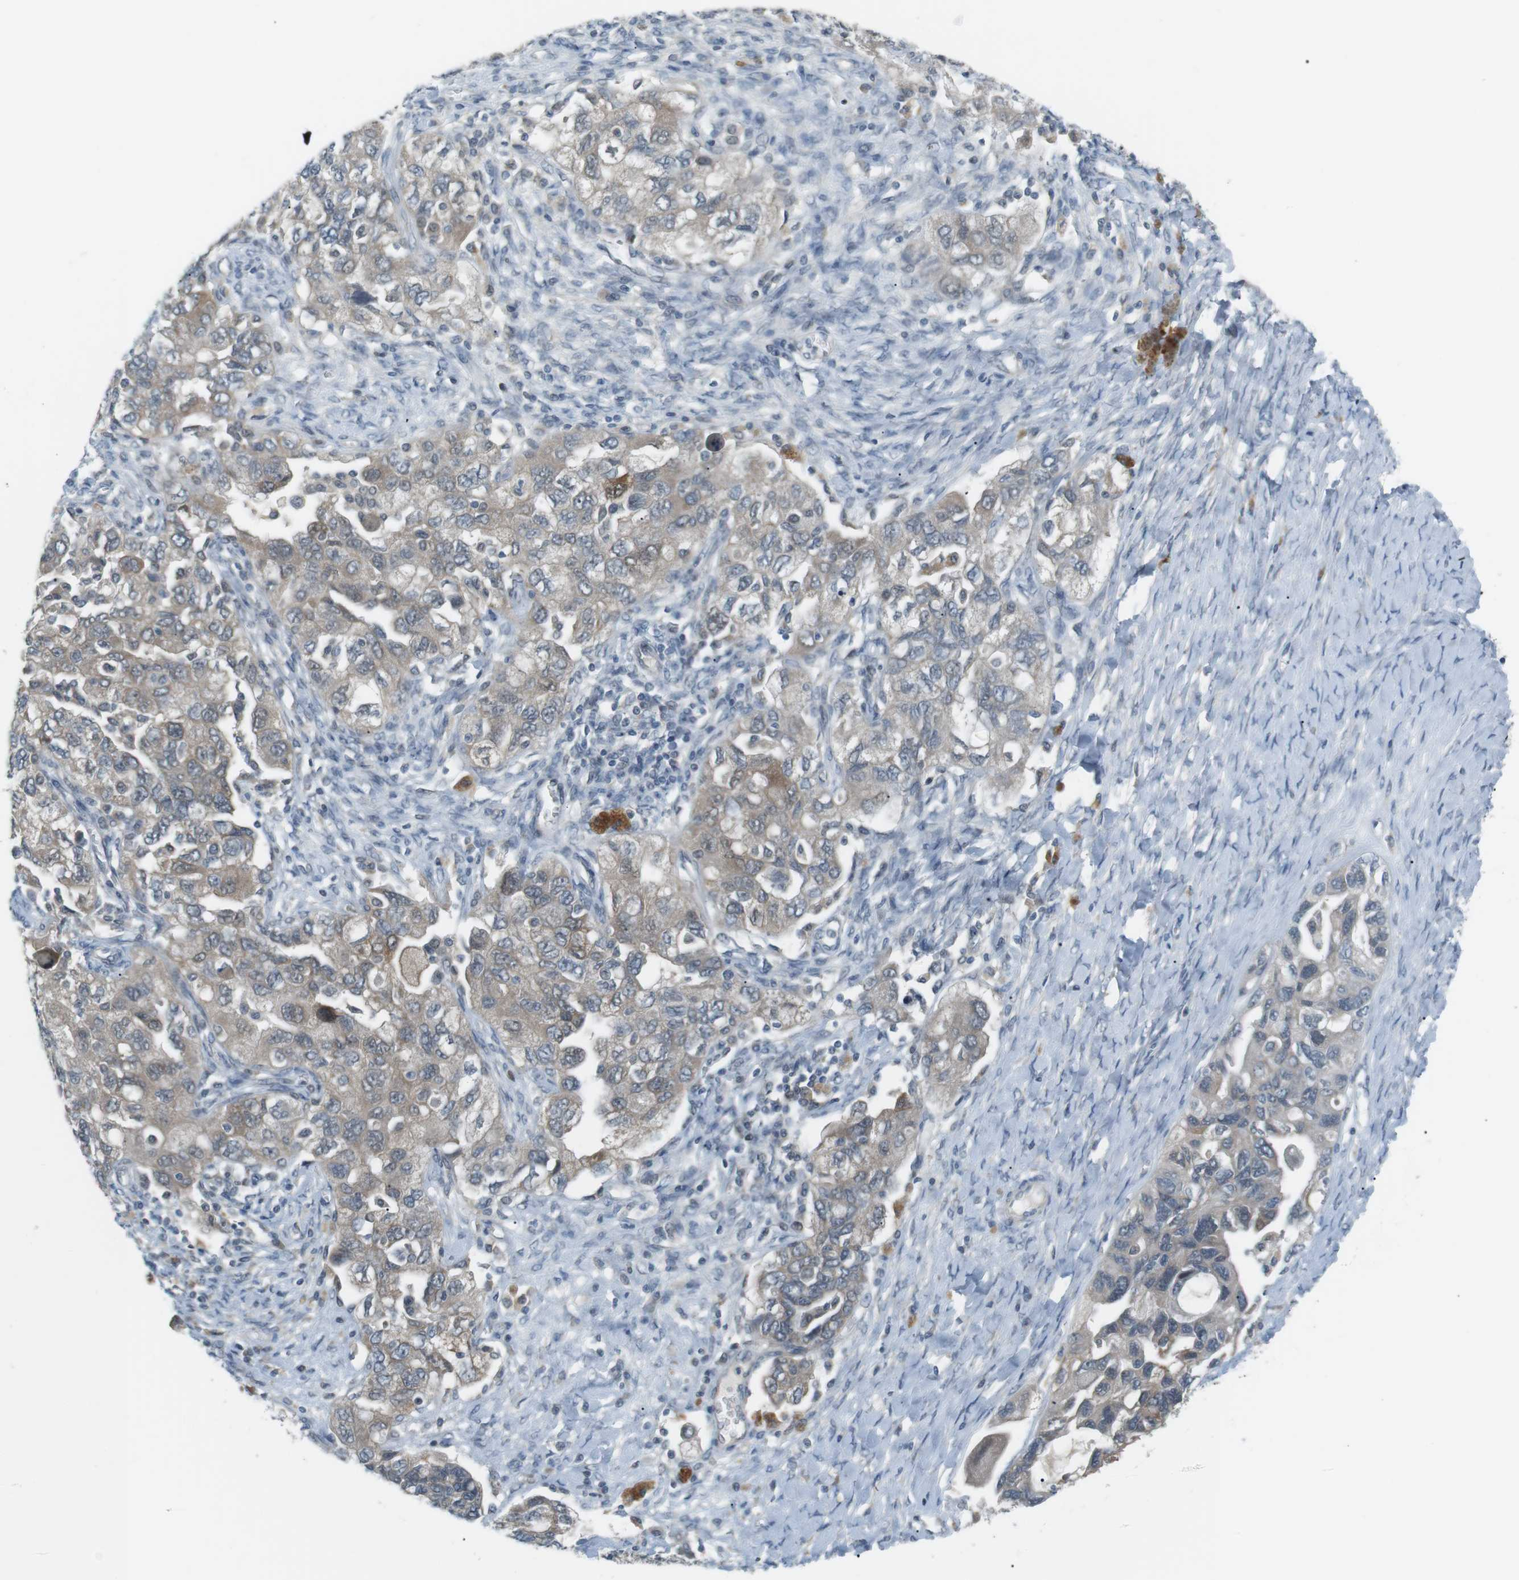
{"staining": {"intensity": "weak", "quantity": "25%-75%", "location": "cytoplasmic/membranous"}, "tissue": "ovarian cancer", "cell_type": "Tumor cells", "image_type": "cancer", "snomed": [{"axis": "morphology", "description": "Carcinoma, NOS"}, {"axis": "morphology", "description": "Cystadenocarcinoma, serous, NOS"}, {"axis": "topography", "description": "Ovary"}], "caption": "Immunohistochemistry (IHC) of ovarian carcinoma demonstrates low levels of weak cytoplasmic/membranous staining in approximately 25%-75% of tumor cells.", "gene": "RTN3", "patient": {"sex": "female", "age": 69}}